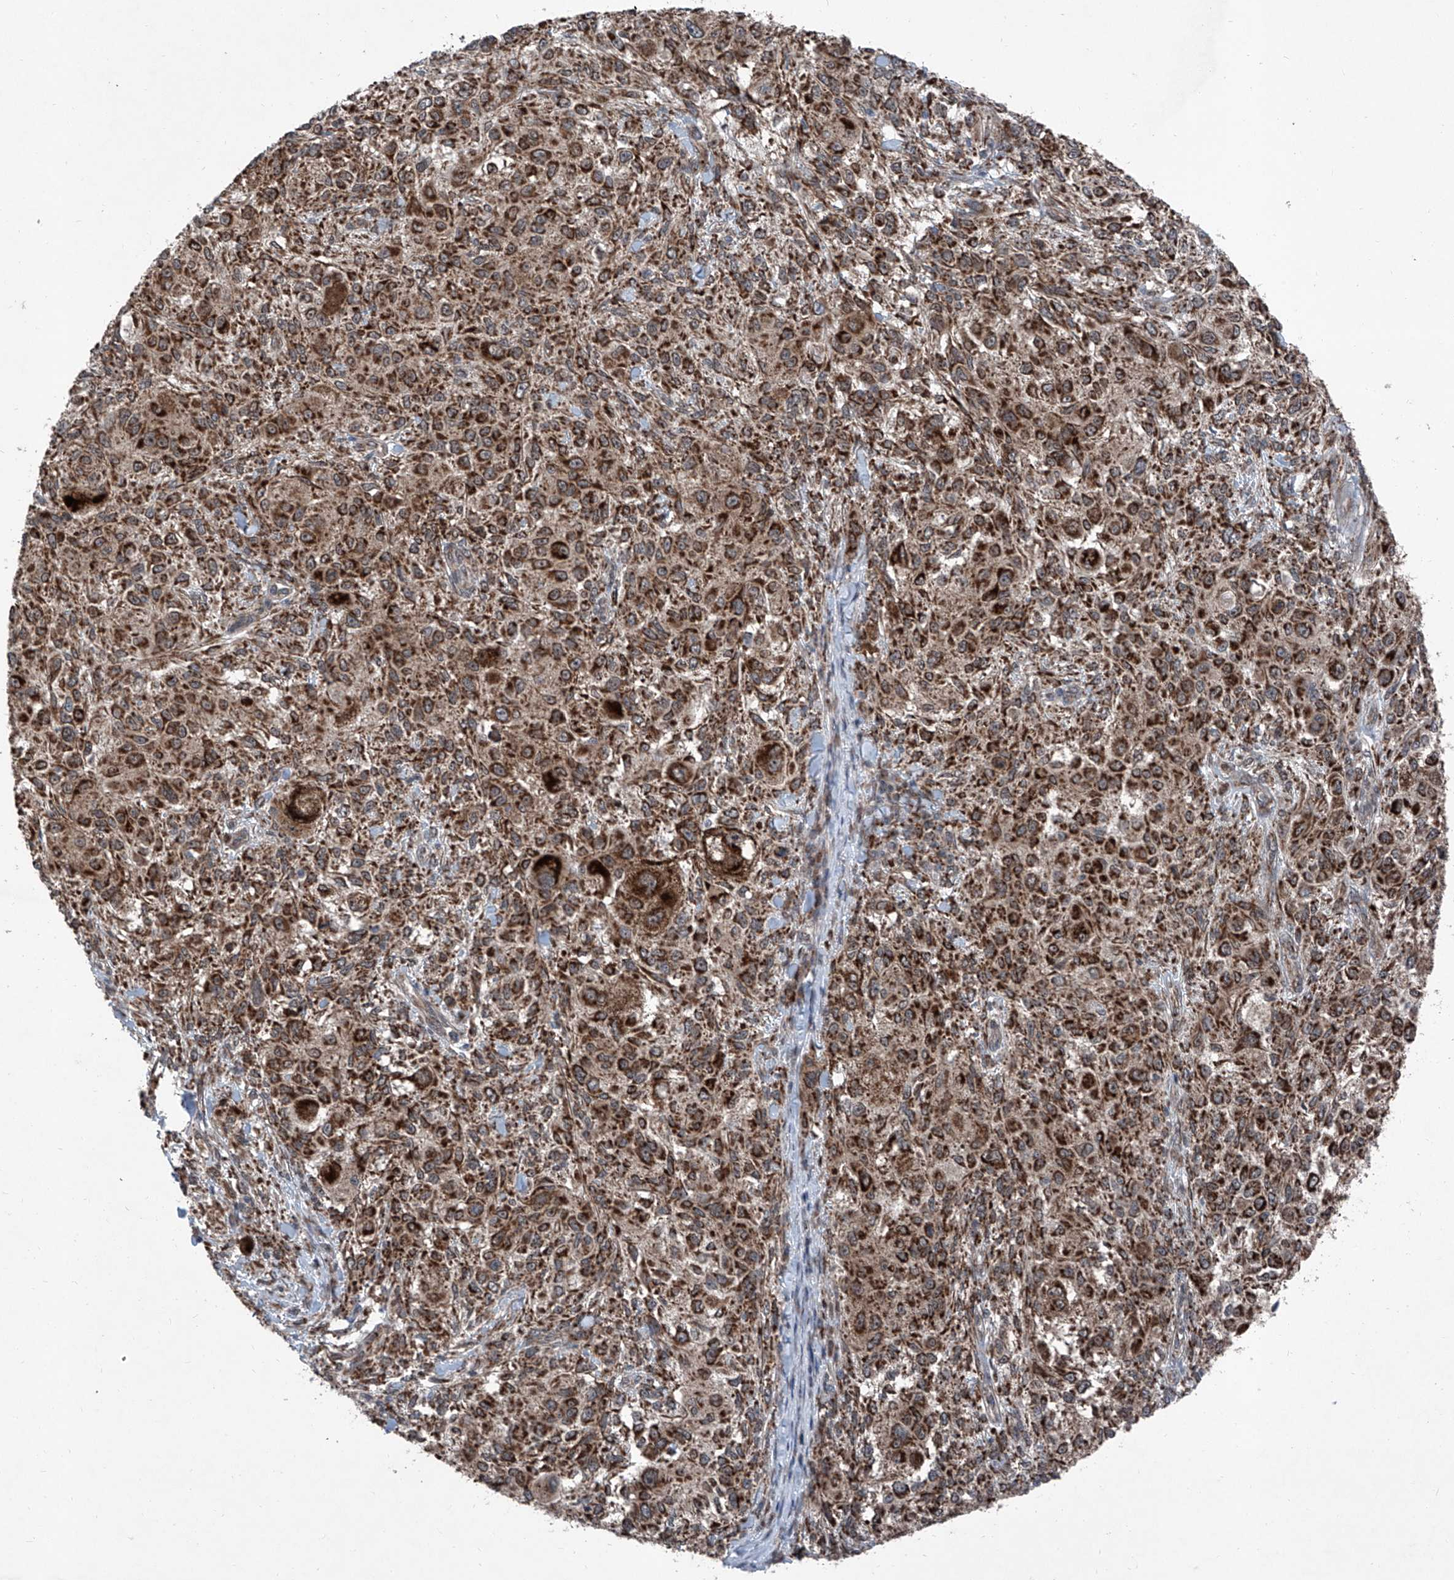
{"staining": {"intensity": "strong", "quantity": ">75%", "location": "cytoplasmic/membranous"}, "tissue": "melanoma", "cell_type": "Tumor cells", "image_type": "cancer", "snomed": [{"axis": "morphology", "description": "Necrosis, NOS"}, {"axis": "morphology", "description": "Malignant melanoma, NOS"}, {"axis": "topography", "description": "Skin"}], "caption": "Approximately >75% of tumor cells in malignant melanoma reveal strong cytoplasmic/membranous protein expression as visualized by brown immunohistochemical staining.", "gene": "COA7", "patient": {"sex": "female", "age": 87}}